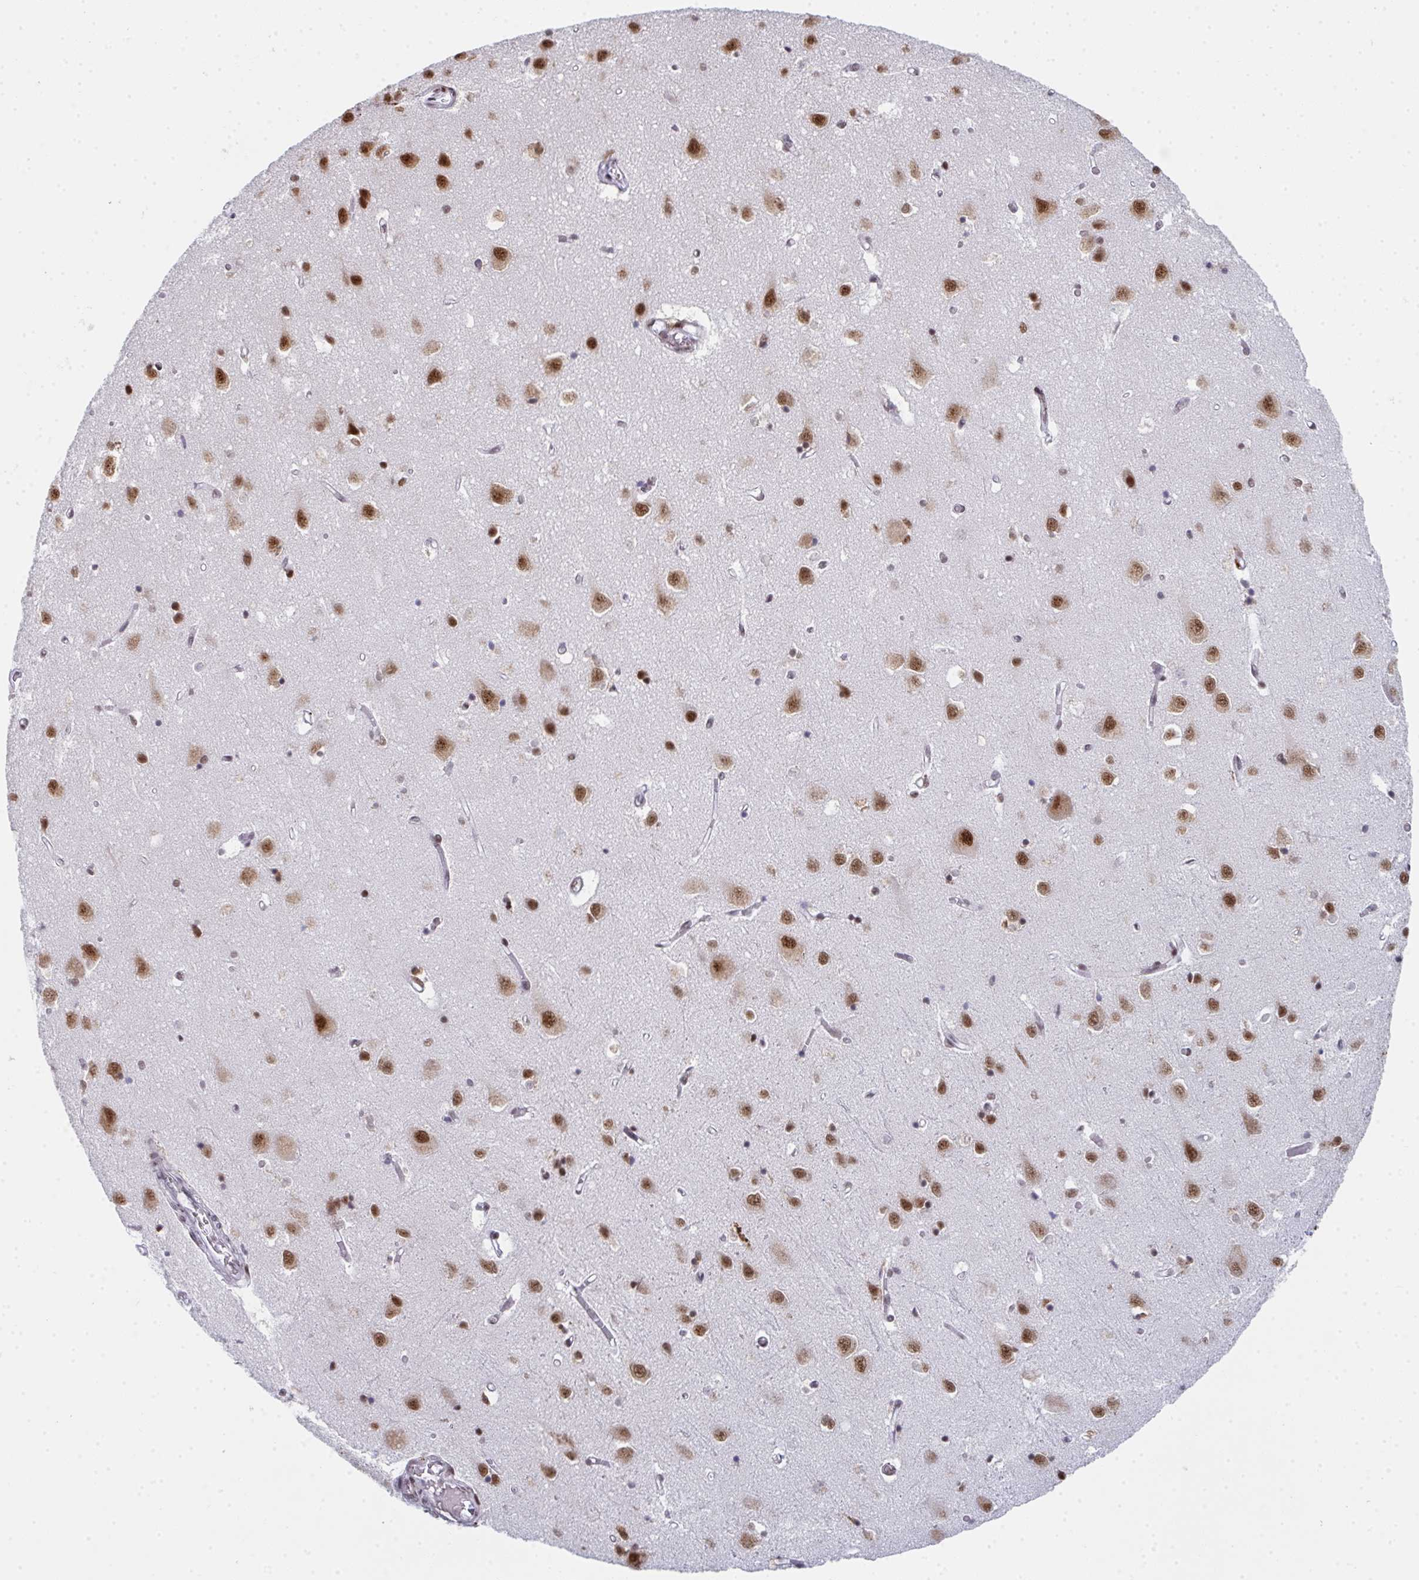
{"staining": {"intensity": "moderate", "quantity": "<25%", "location": "nuclear"}, "tissue": "cerebral cortex", "cell_type": "Endothelial cells", "image_type": "normal", "snomed": [{"axis": "morphology", "description": "Normal tissue, NOS"}, {"axis": "topography", "description": "Cerebral cortex"}], "caption": "IHC (DAB) staining of normal cerebral cortex demonstrates moderate nuclear protein staining in approximately <25% of endothelial cells. (IHC, brightfield microscopy, high magnification).", "gene": "SNRNP70", "patient": {"sex": "male", "age": 70}}